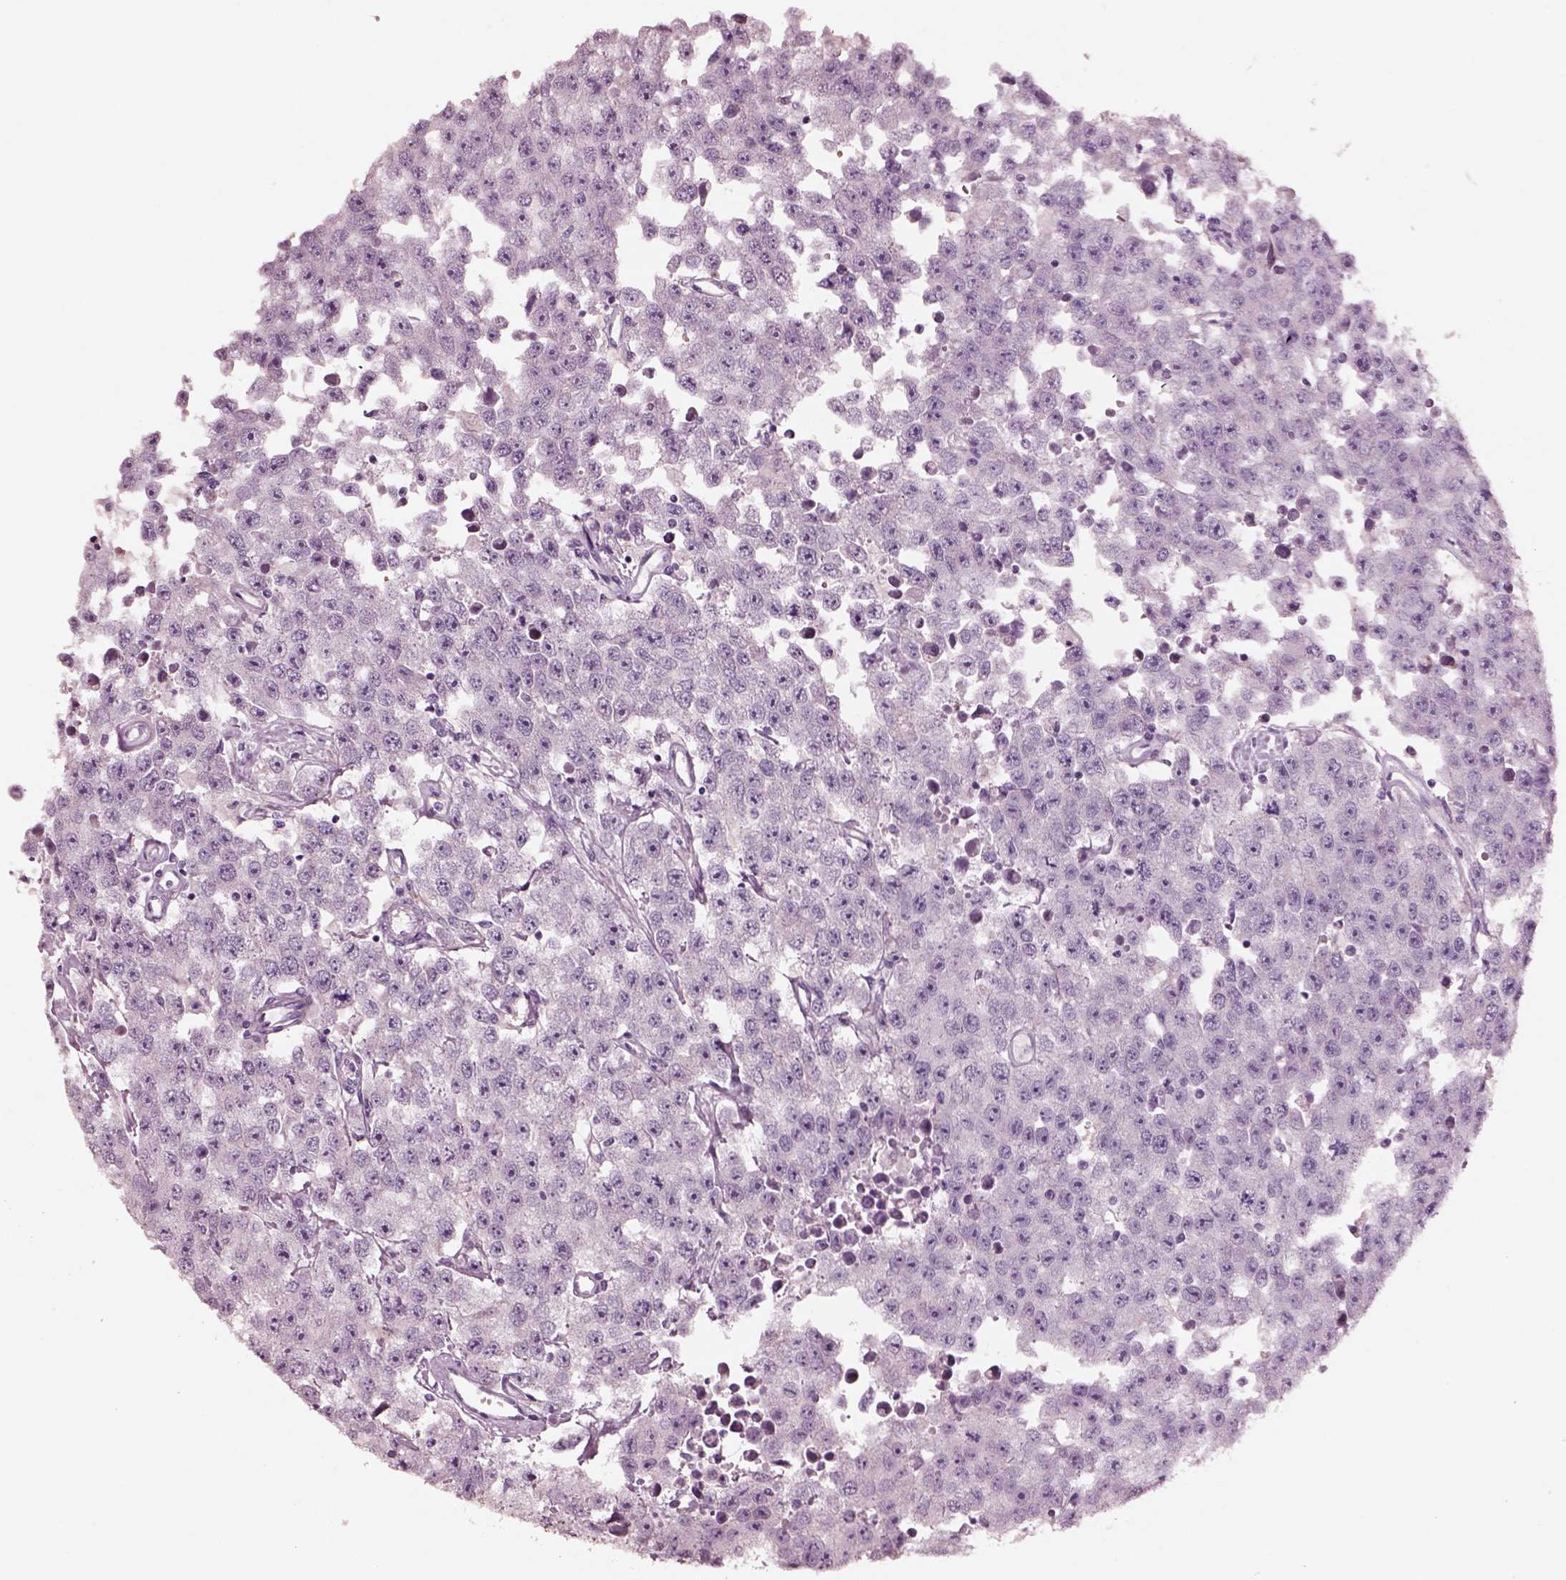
{"staining": {"intensity": "negative", "quantity": "none", "location": "none"}, "tissue": "testis cancer", "cell_type": "Tumor cells", "image_type": "cancer", "snomed": [{"axis": "morphology", "description": "Seminoma, NOS"}, {"axis": "topography", "description": "Testis"}], "caption": "DAB (3,3'-diaminobenzidine) immunohistochemical staining of human seminoma (testis) exhibits no significant staining in tumor cells. (Stains: DAB IHC with hematoxylin counter stain, Microscopy: brightfield microscopy at high magnification).", "gene": "NMRK2", "patient": {"sex": "male", "age": 52}}